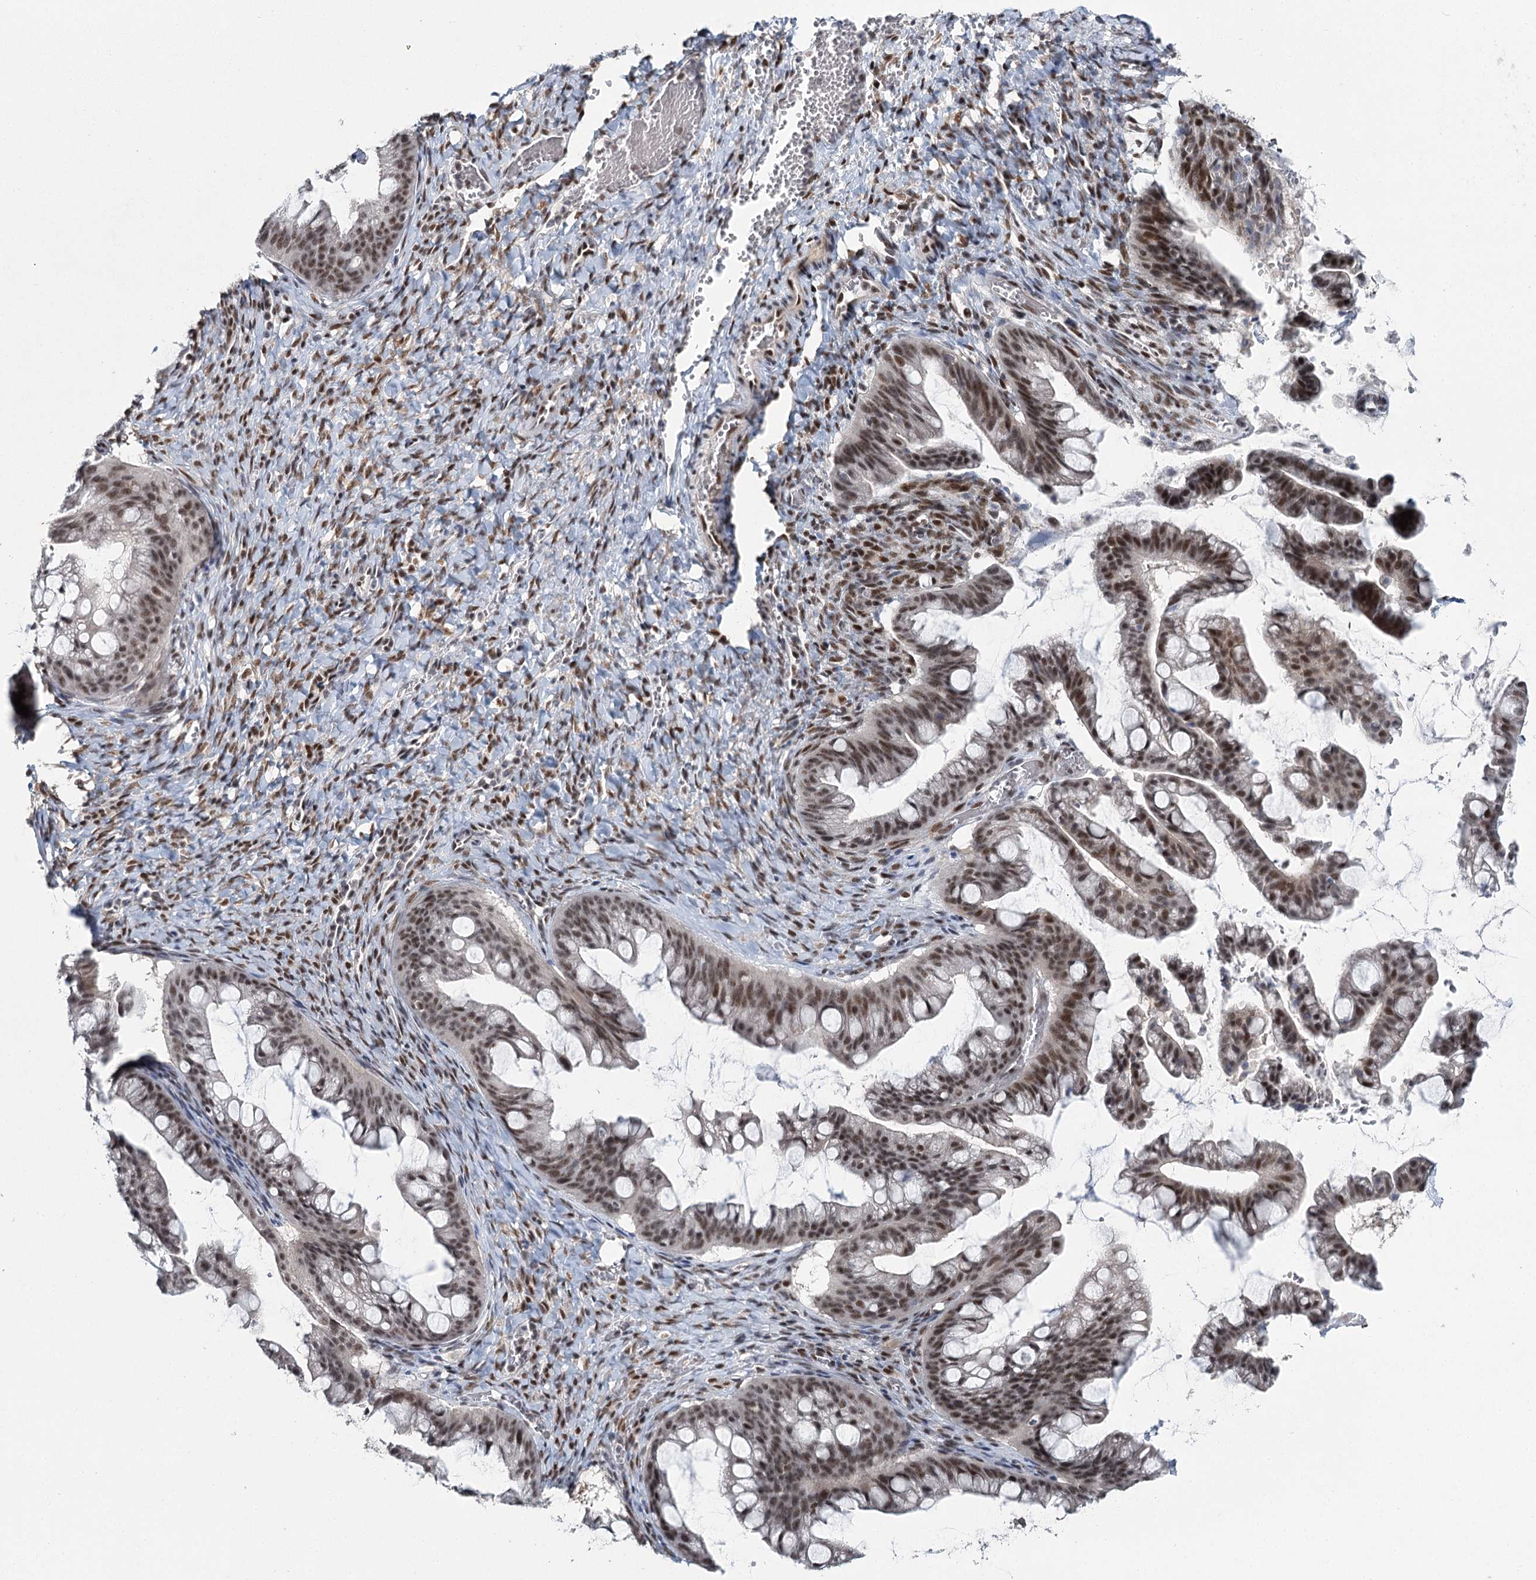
{"staining": {"intensity": "strong", "quantity": ">75%", "location": "nuclear"}, "tissue": "ovarian cancer", "cell_type": "Tumor cells", "image_type": "cancer", "snomed": [{"axis": "morphology", "description": "Cystadenocarcinoma, mucinous, NOS"}, {"axis": "topography", "description": "Ovary"}], "caption": "This histopathology image exhibits IHC staining of ovarian cancer, with high strong nuclear expression in approximately >75% of tumor cells.", "gene": "SCAF8", "patient": {"sex": "female", "age": 73}}